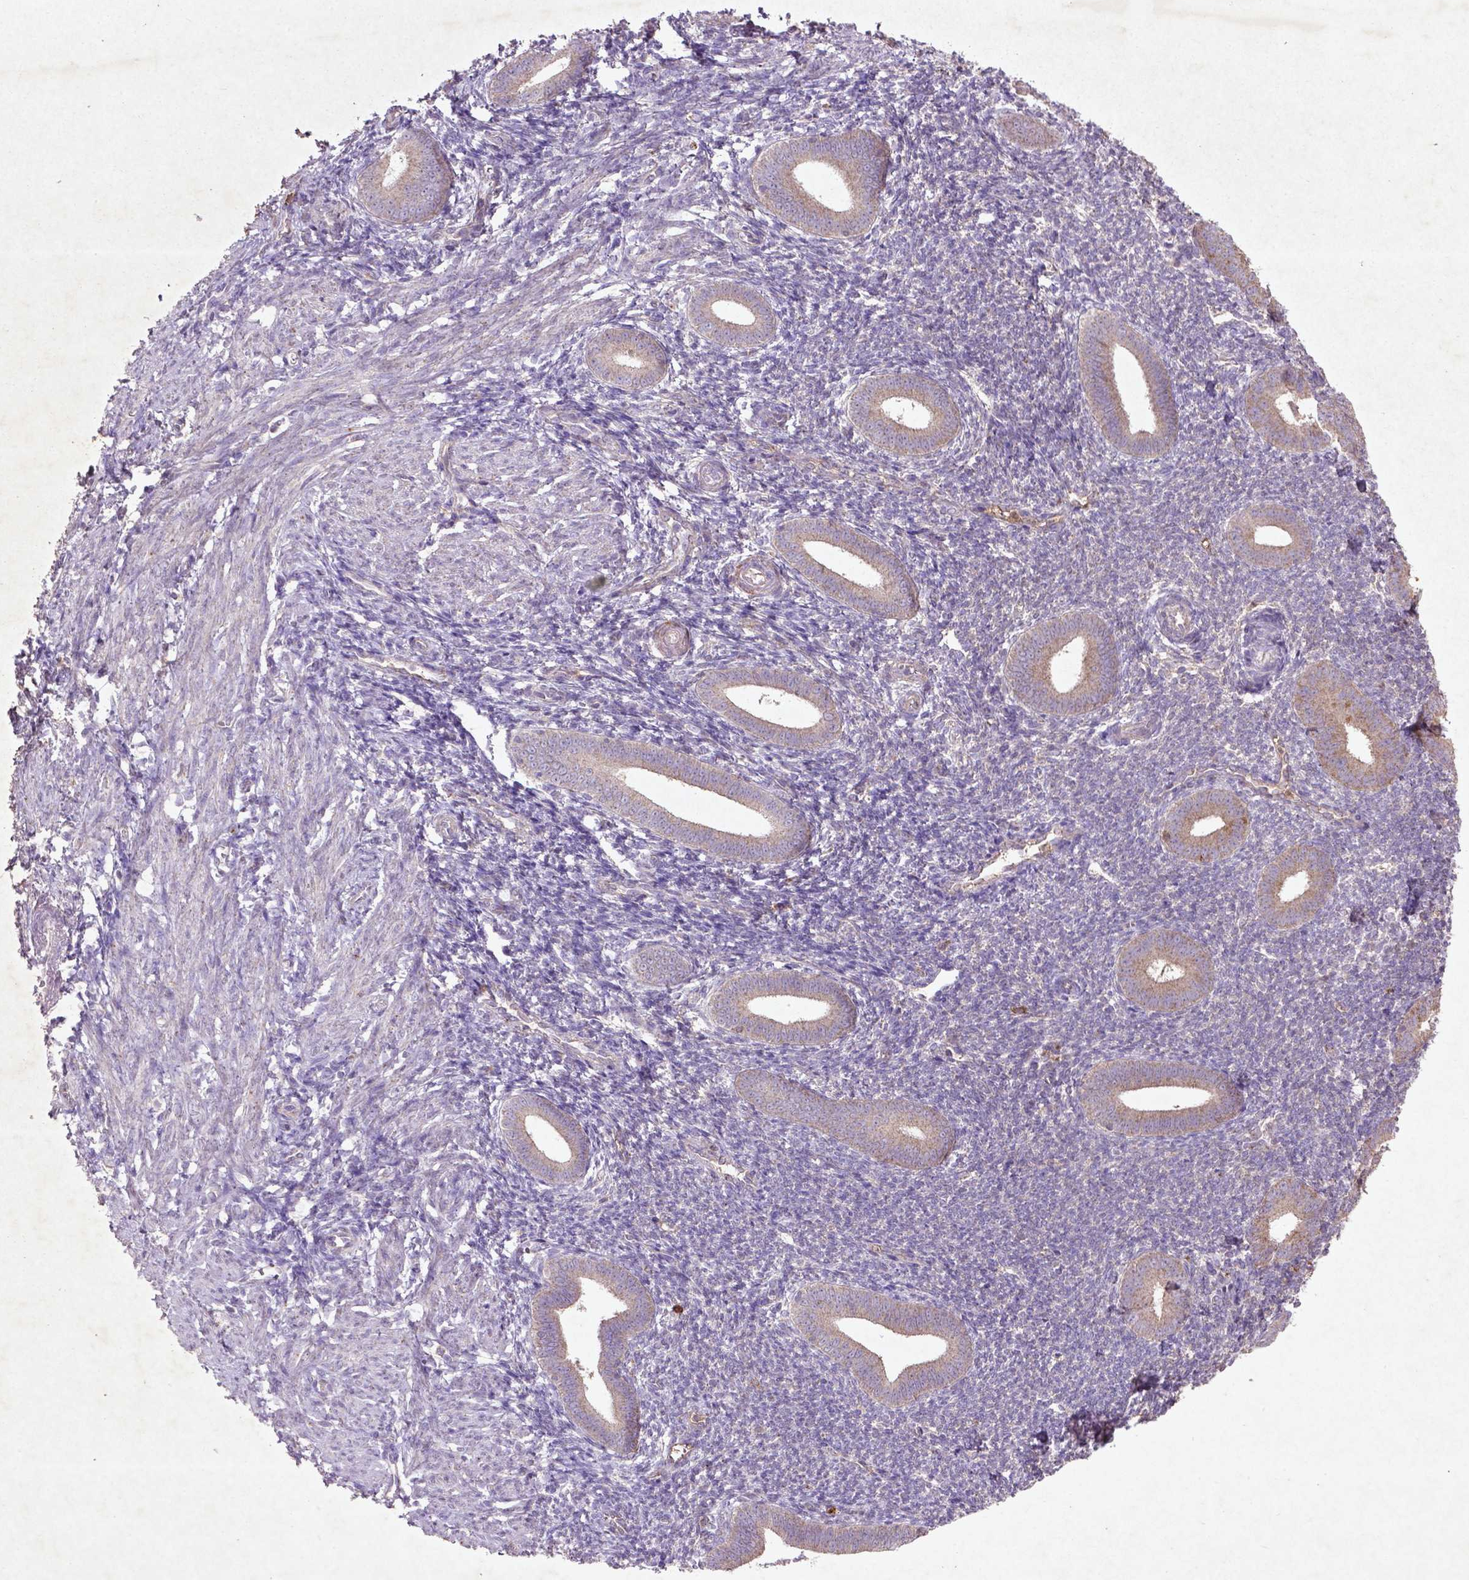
{"staining": {"intensity": "negative", "quantity": "none", "location": "none"}, "tissue": "endometrium", "cell_type": "Cells in endometrial stroma", "image_type": "normal", "snomed": [{"axis": "morphology", "description": "Normal tissue, NOS"}, {"axis": "topography", "description": "Endometrium"}], "caption": "Cells in endometrial stroma show no significant protein positivity in normal endometrium.", "gene": "MTOR", "patient": {"sex": "female", "age": 25}}